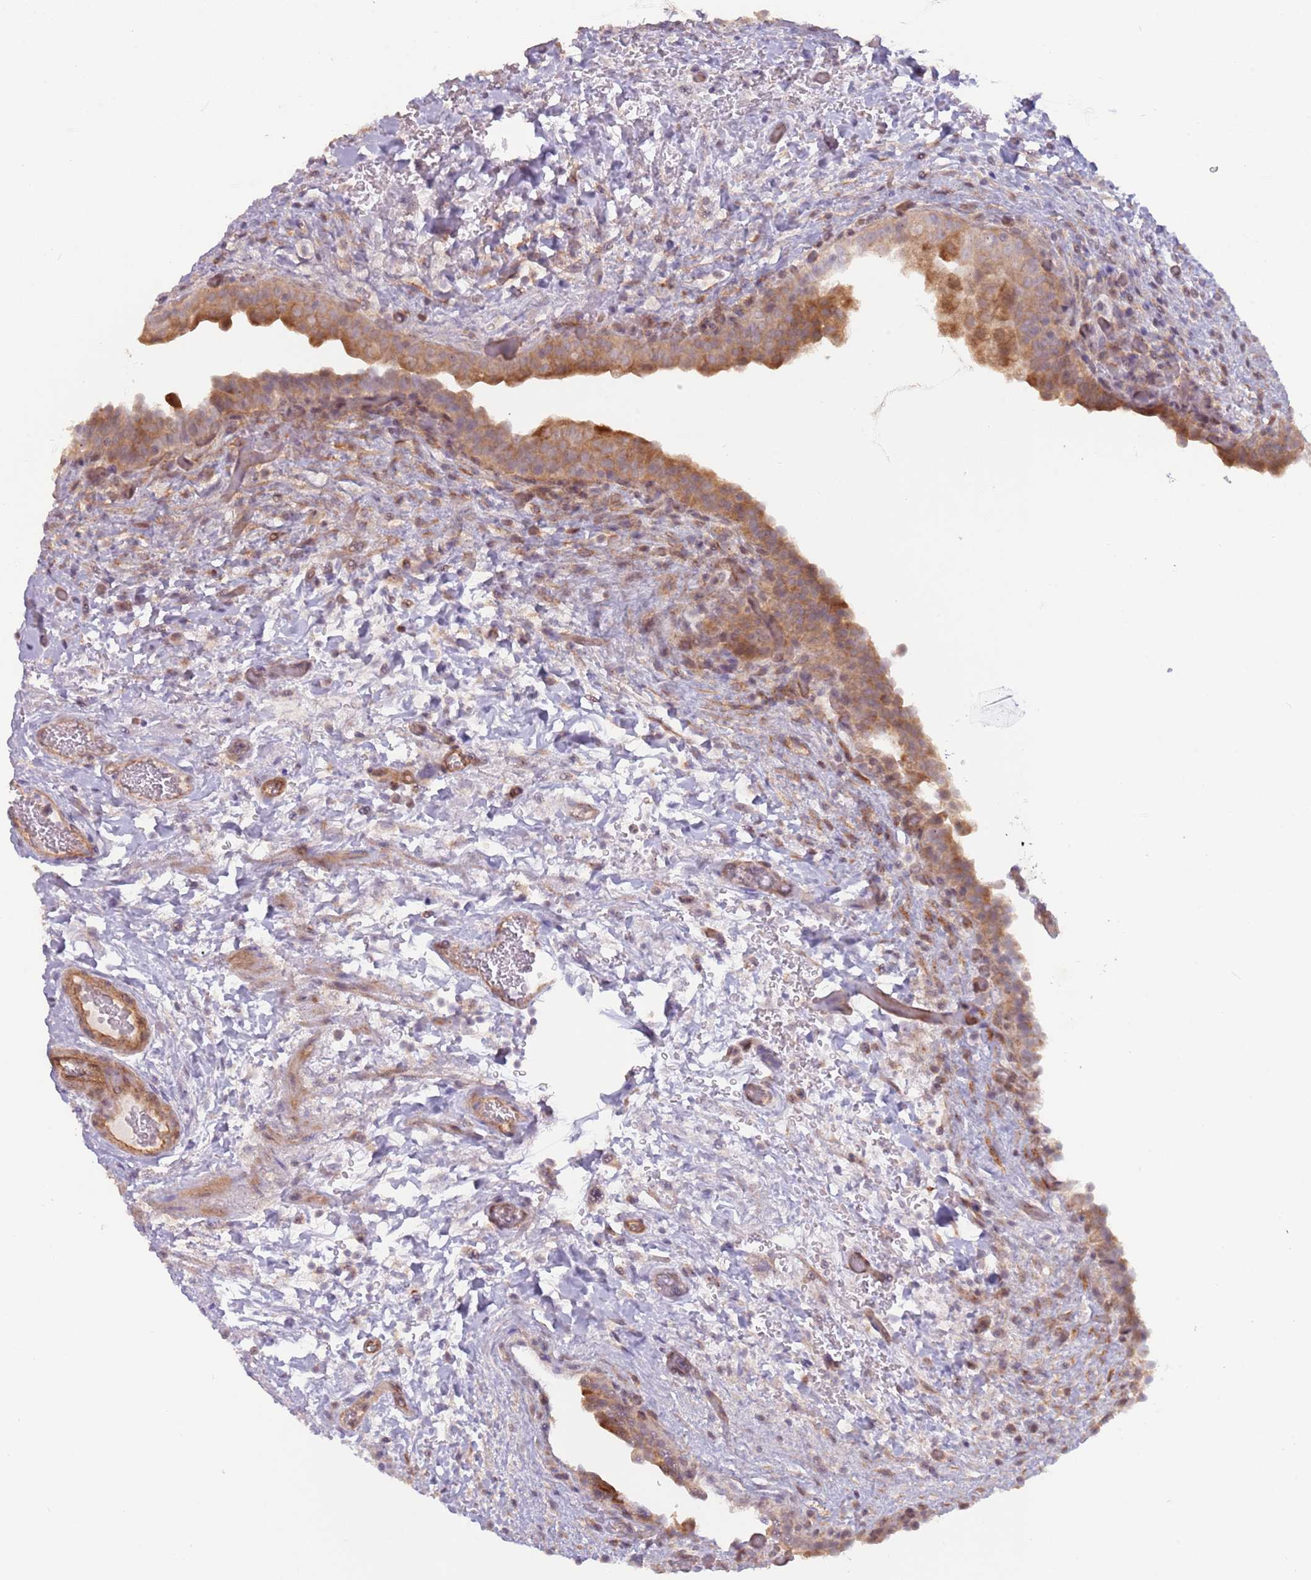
{"staining": {"intensity": "moderate", "quantity": ">75%", "location": "cytoplasmic/membranous"}, "tissue": "urinary bladder", "cell_type": "Urothelial cells", "image_type": "normal", "snomed": [{"axis": "morphology", "description": "Normal tissue, NOS"}, {"axis": "topography", "description": "Urinary bladder"}], "caption": "Brown immunohistochemical staining in normal urinary bladder reveals moderate cytoplasmic/membranous staining in about >75% of urothelial cells. The protein of interest is shown in brown color, while the nuclei are stained blue.", "gene": "LDHD", "patient": {"sex": "male", "age": 69}}